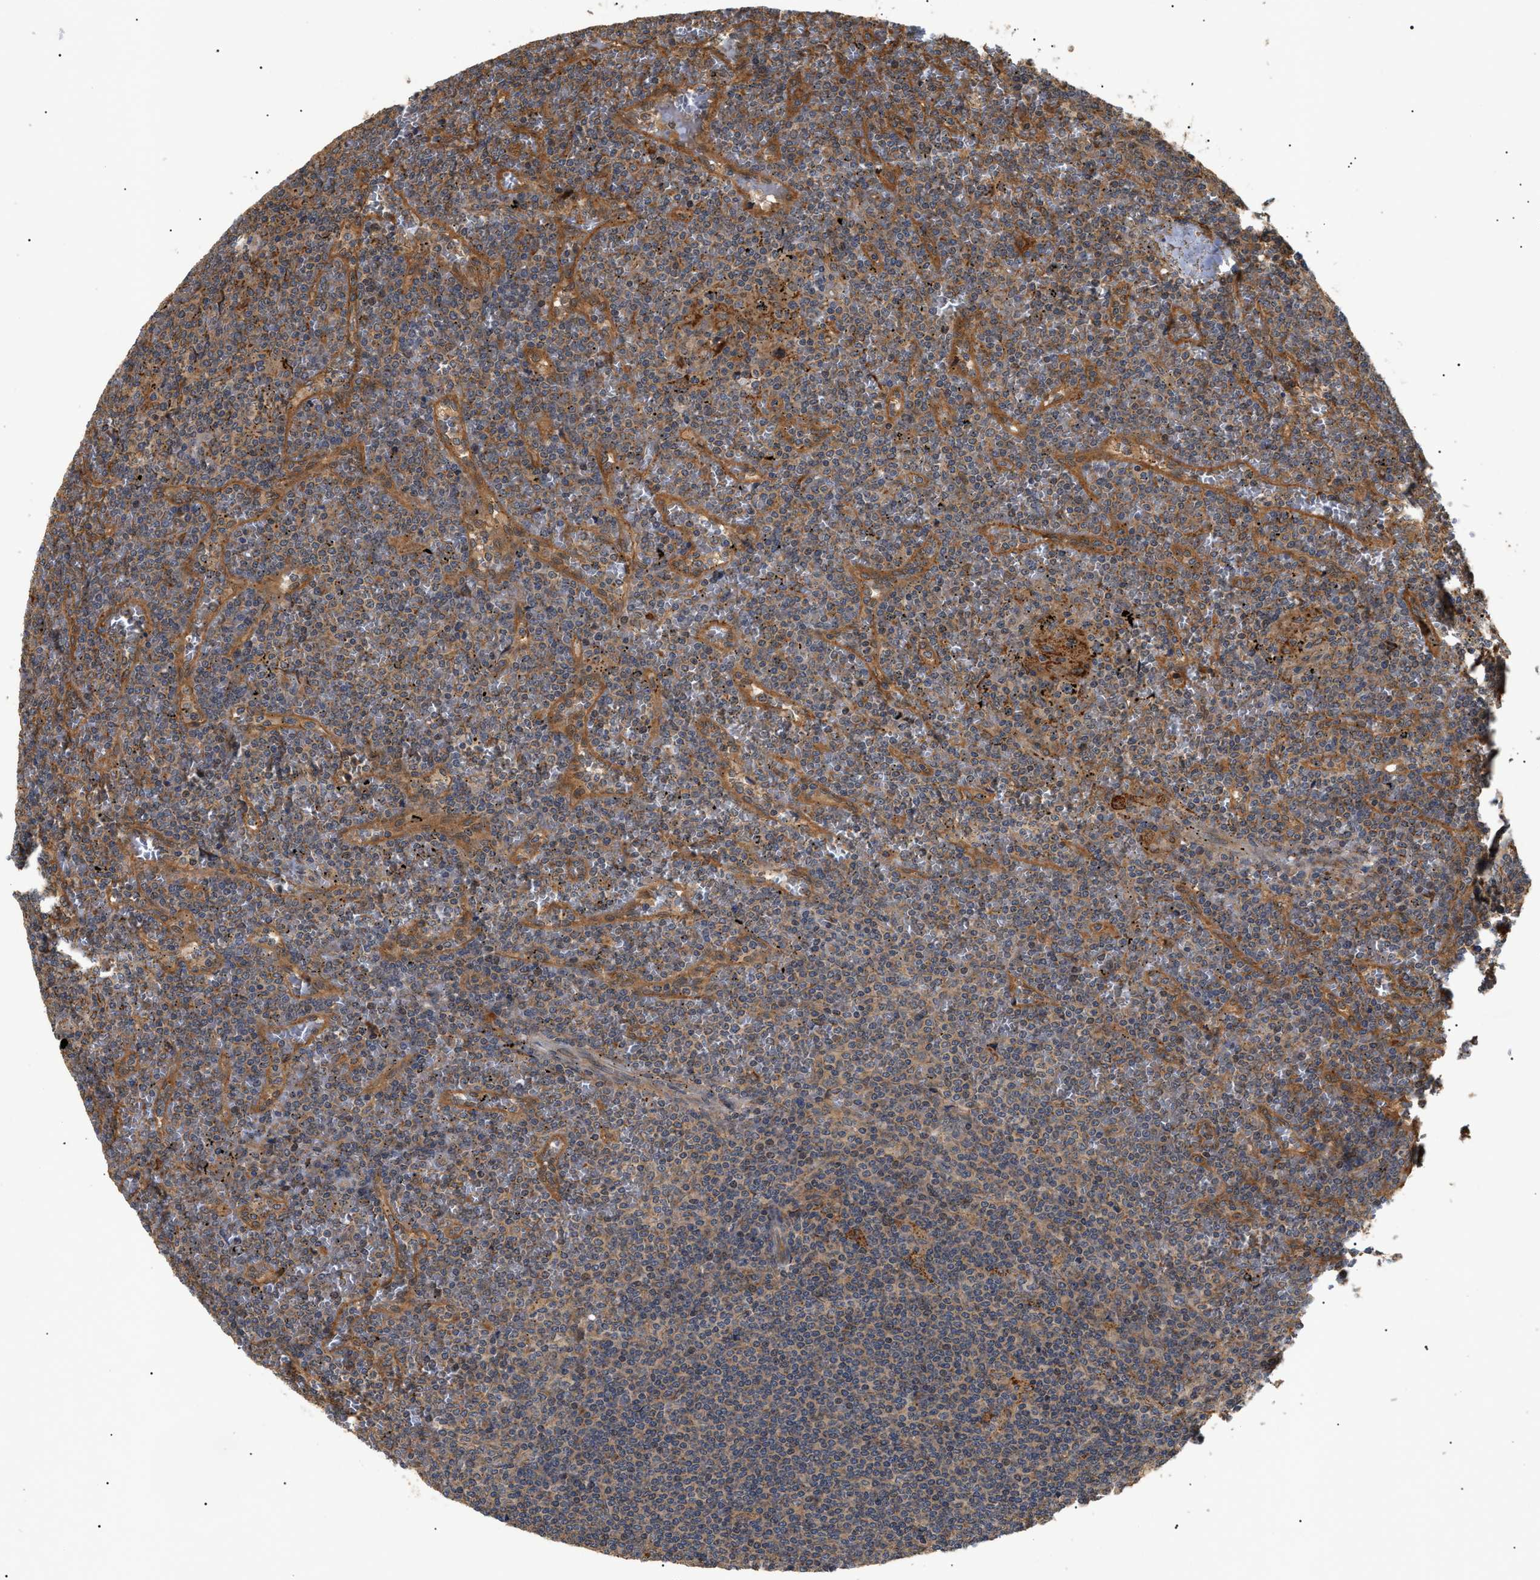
{"staining": {"intensity": "weak", "quantity": "25%-75%", "location": "cytoplasmic/membranous,nuclear"}, "tissue": "lymphoma", "cell_type": "Tumor cells", "image_type": "cancer", "snomed": [{"axis": "morphology", "description": "Malignant lymphoma, non-Hodgkin's type, Low grade"}, {"axis": "topography", "description": "Spleen"}], "caption": "Brown immunohistochemical staining in human lymphoma exhibits weak cytoplasmic/membranous and nuclear staining in about 25%-75% of tumor cells. The staining is performed using DAB brown chromogen to label protein expression. The nuclei are counter-stained blue using hematoxylin.", "gene": "ASTL", "patient": {"sex": "female", "age": 19}}